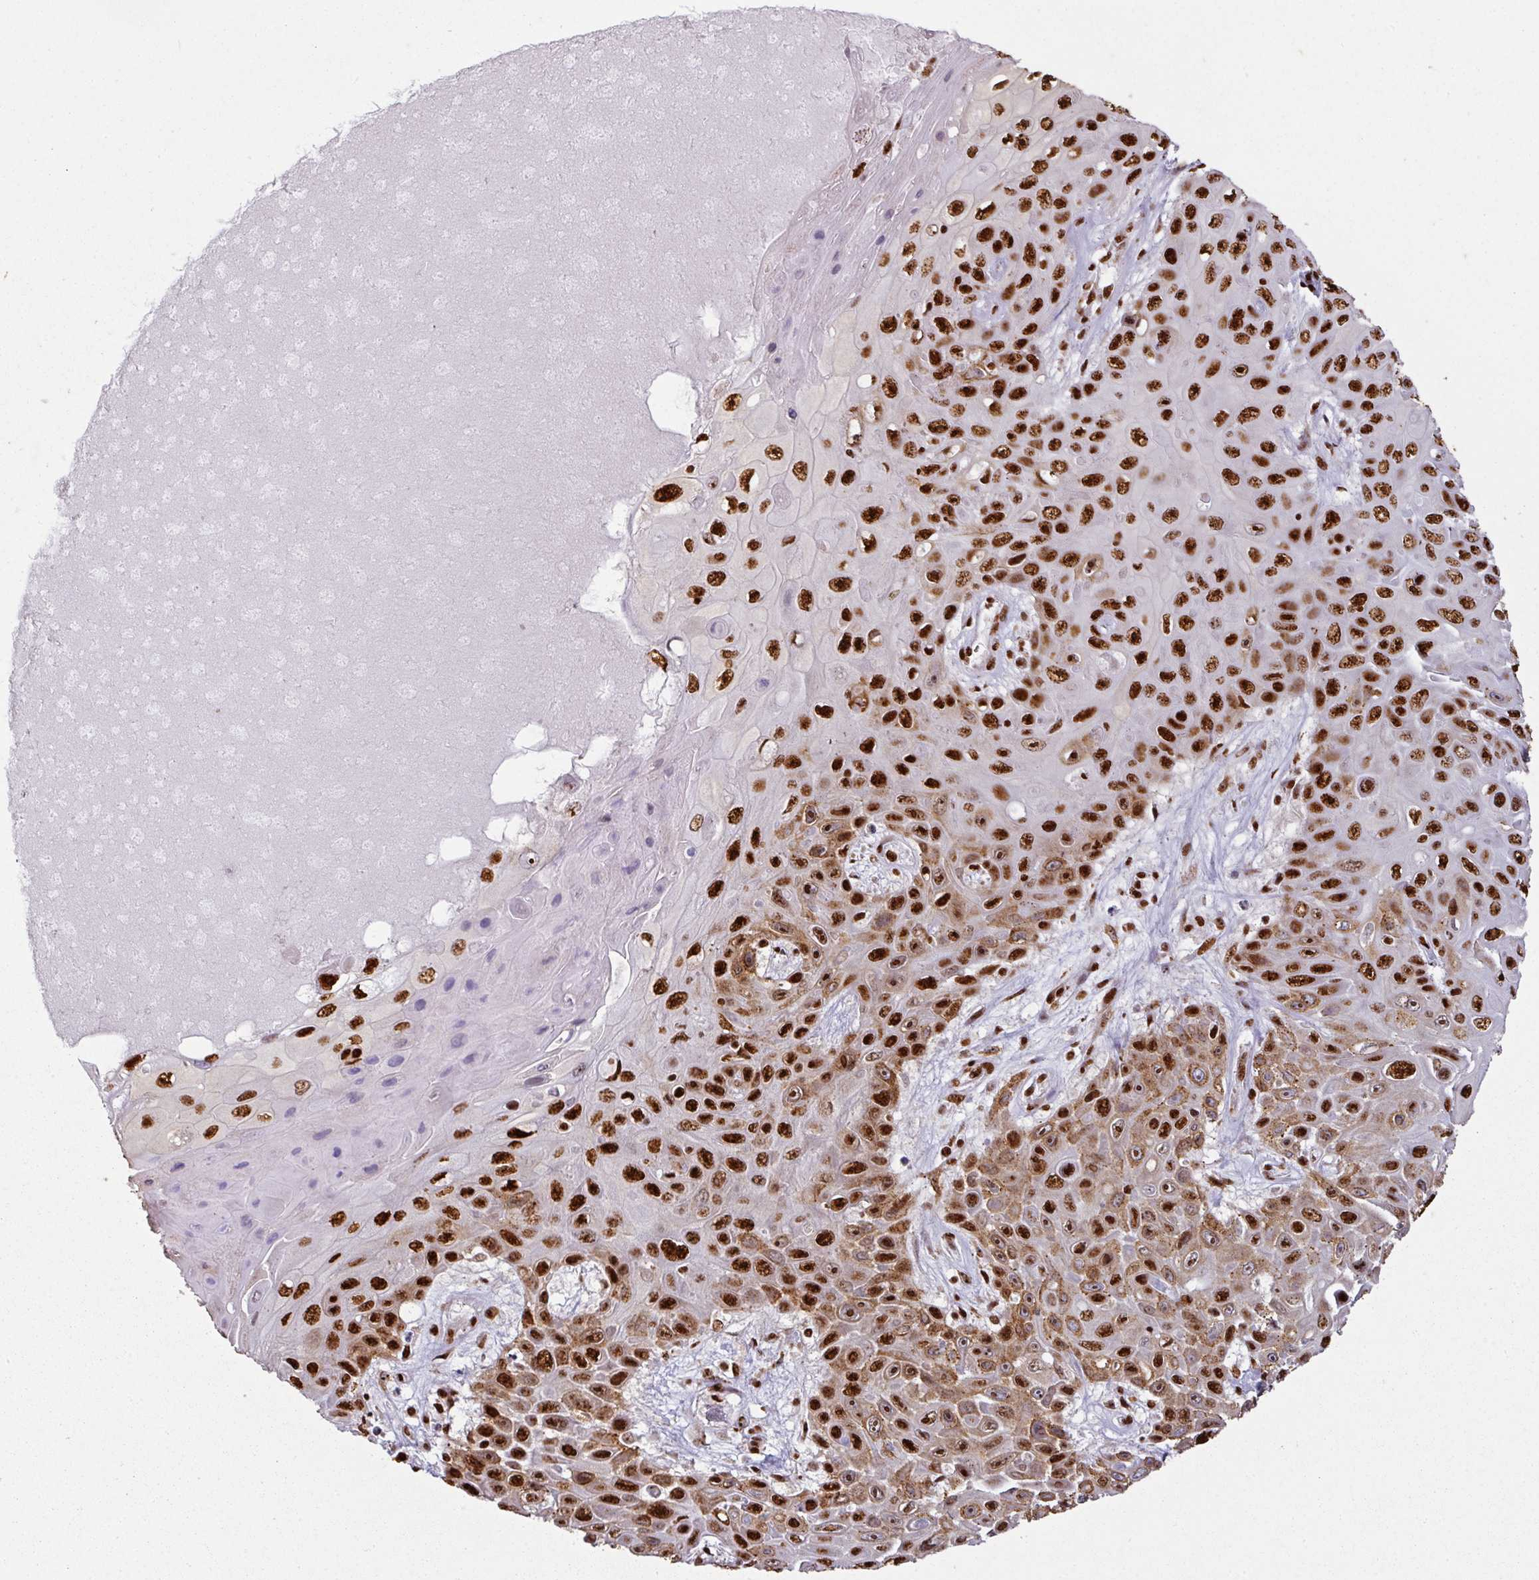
{"staining": {"intensity": "strong", "quantity": ">75%", "location": "cytoplasmic/membranous,nuclear"}, "tissue": "skin cancer", "cell_type": "Tumor cells", "image_type": "cancer", "snomed": [{"axis": "morphology", "description": "Squamous cell carcinoma, NOS"}, {"axis": "topography", "description": "Skin"}], "caption": "IHC histopathology image of neoplastic tissue: skin cancer stained using IHC demonstrates high levels of strong protein expression localized specifically in the cytoplasmic/membranous and nuclear of tumor cells, appearing as a cytoplasmic/membranous and nuclear brown color.", "gene": "SIK3", "patient": {"sex": "male", "age": 82}}